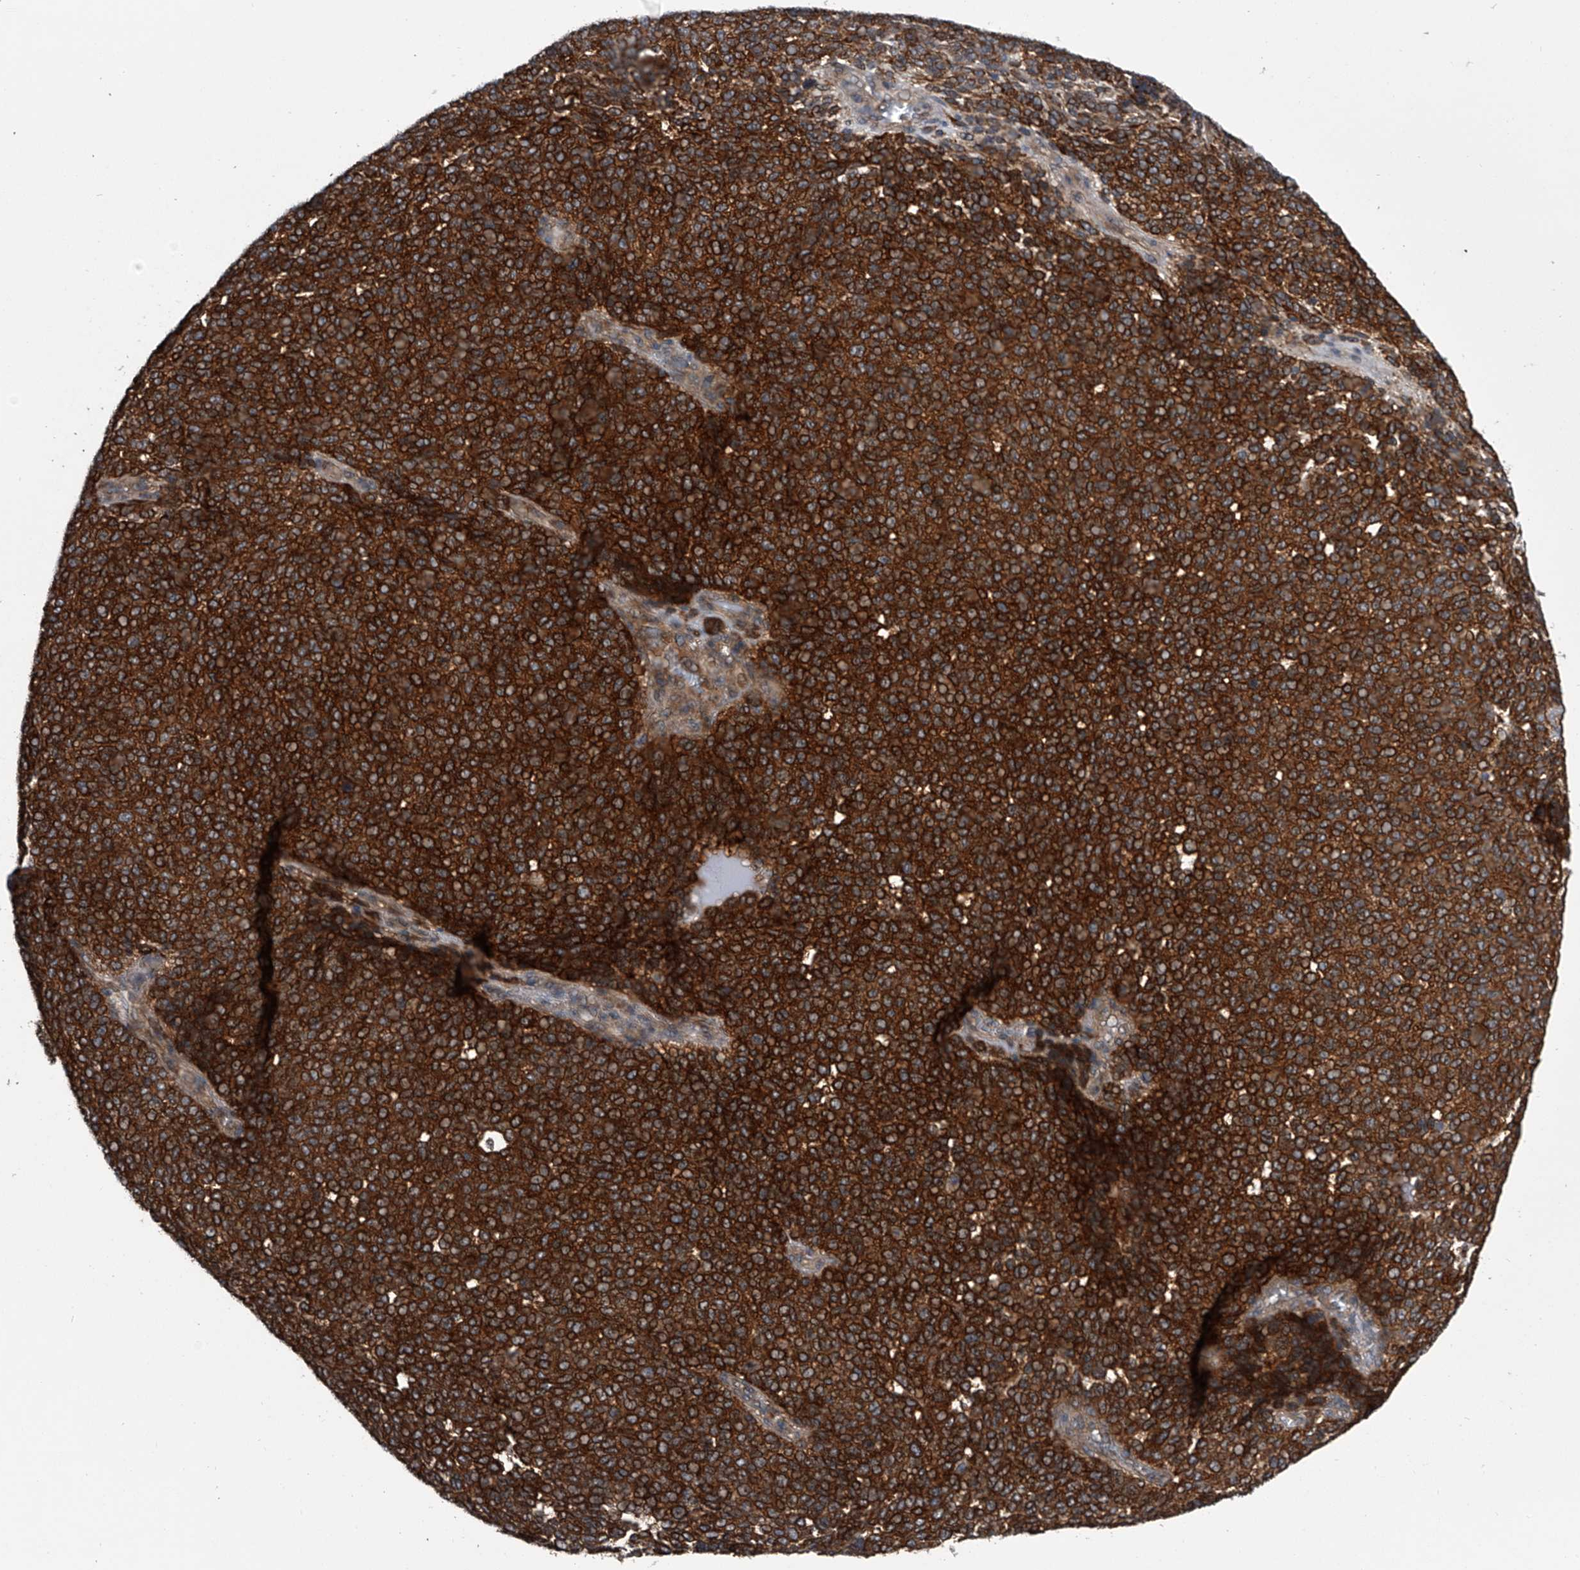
{"staining": {"intensity": "strong", "quantity": ">75%", "location": "cytoplasmic/membranous"}, "tissue": "melanoma", "cell_type": "Tumor cells", "image_type": "cancer", "snomed": [{"axis": "morphology", "description": "Malignant melanoma, NOS"}, {"axis": "topography", "description": "Skin"}], "caption": "The immunohistochemical stain highlights strong cytoplasmic/membranous positivity in tumor cells of melanoma tissue.", "gene": "PPP2R5D", "patient": {"sex": "male", "age": 49}}